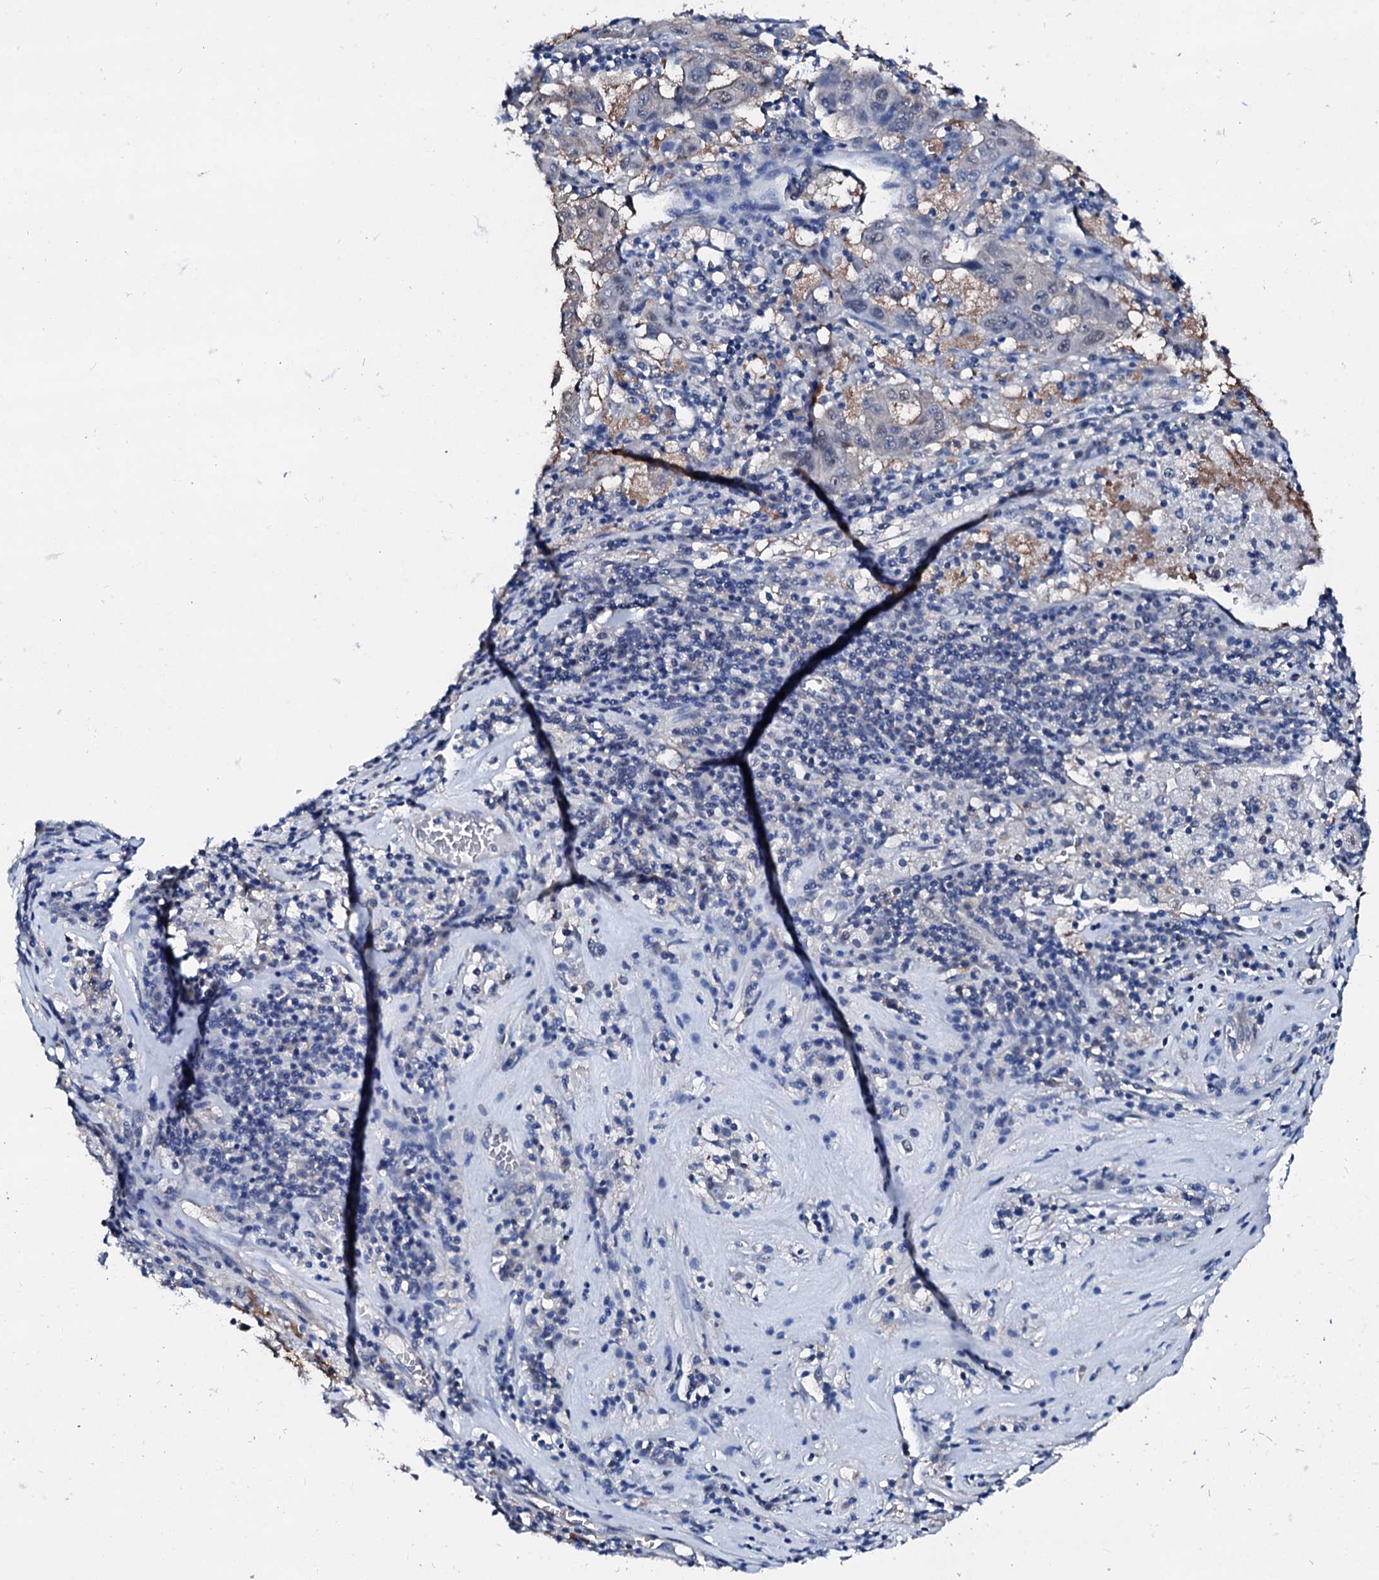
{"staining": {"intensity": "weak", "quantity": "<25%", "location": "cytoplasmic/membranous"}, "tissue": "pancreatic cancer", "cell_type": "Tumor cells", "image_type": "cancer", "snomed": [{"axis": "morphology", "description": "Adenocarcinoma, NOS"}, {"axis": "topography", "description": "Pancreas"}], "caption": "IHC of human pancreatic cancer (adenocarcinoma) exhibits no expression in tumor cells.", "gene": "CSN2", "patient": {"sex": "male", "age": 63}}